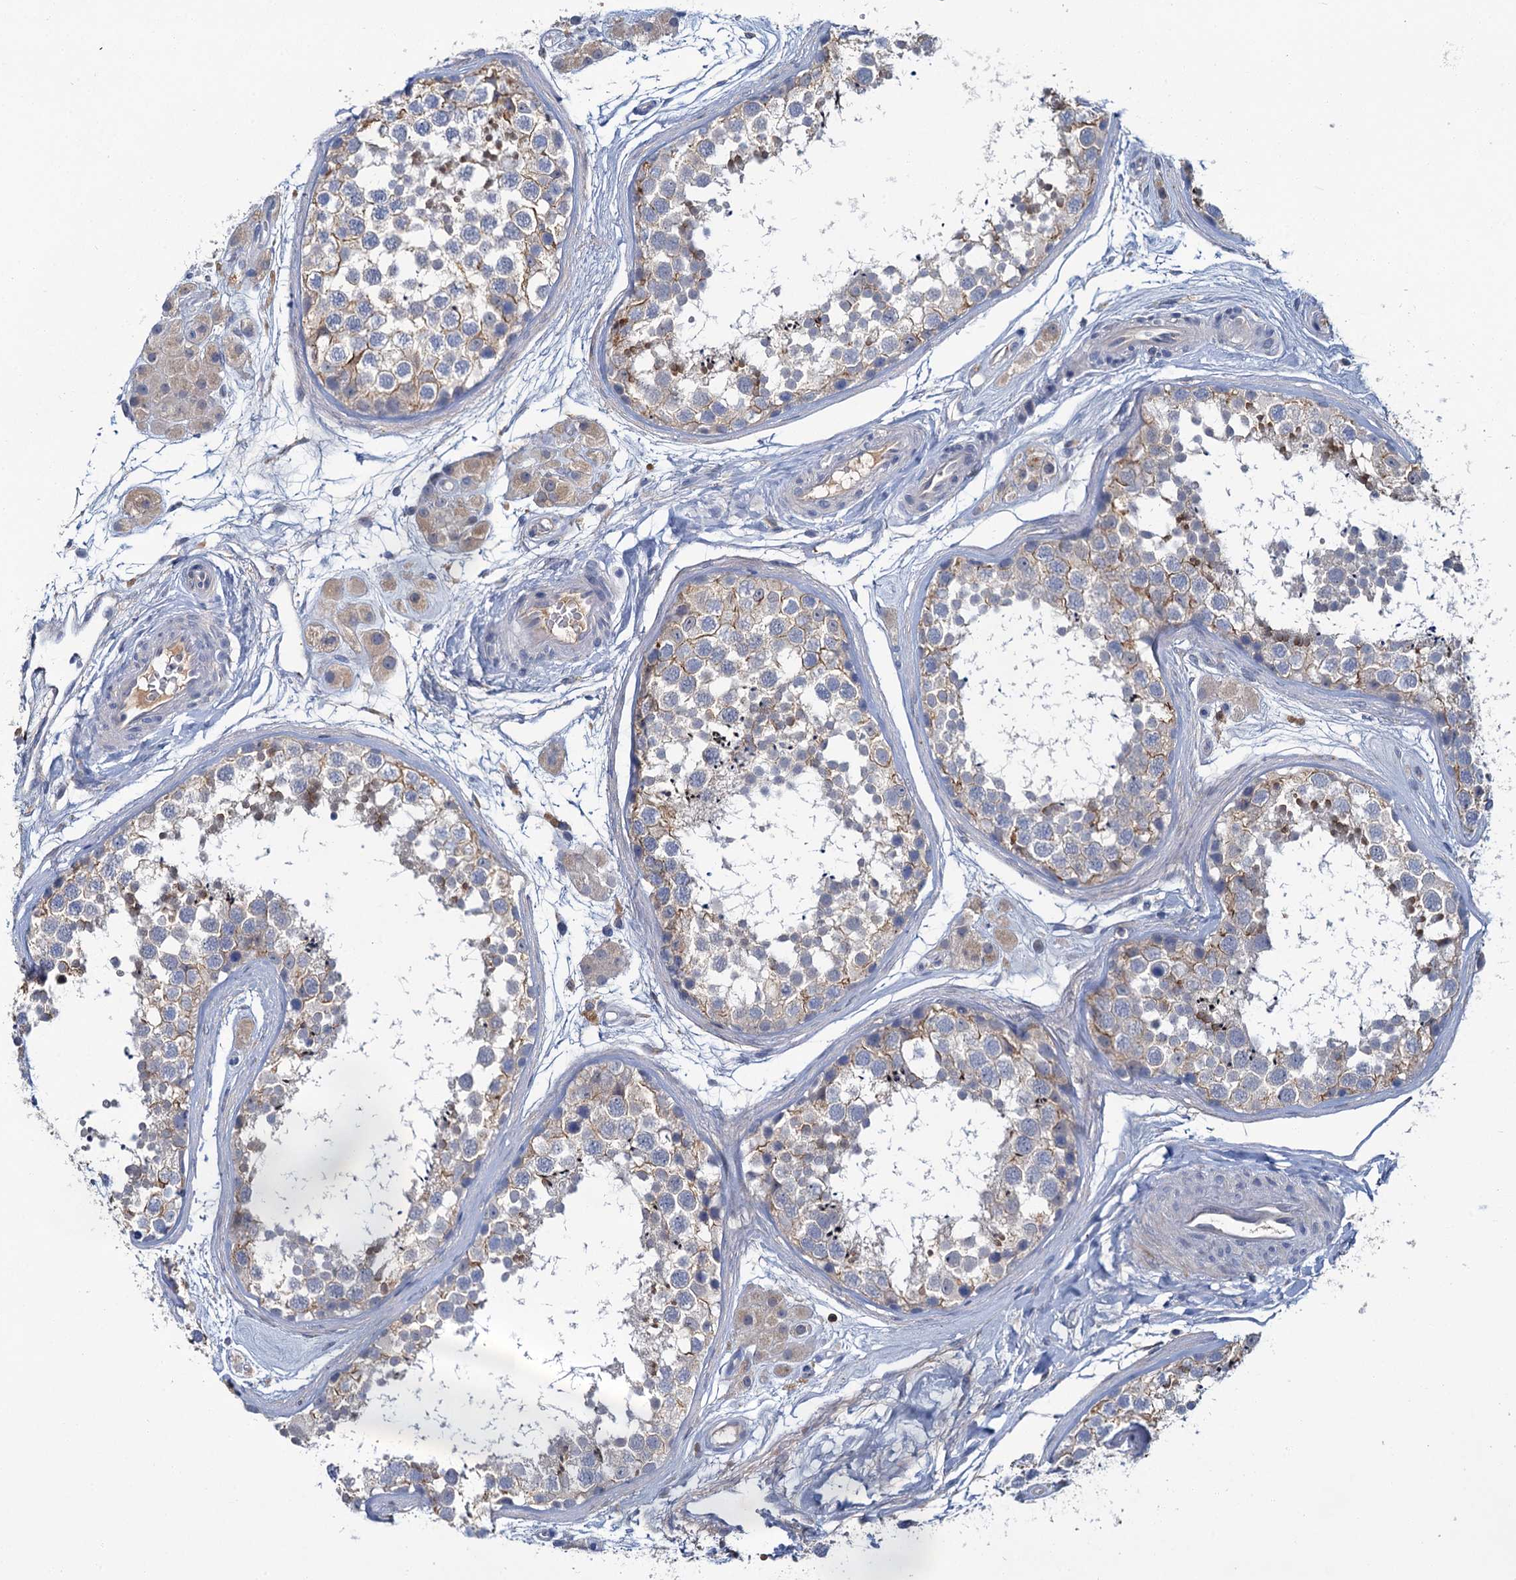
{"staining": {"intensity": "negative", "quantity": "none", "location": "none"}, "tissue": "testis", "cell_type": "Cells in seminiferous ducts", "image_type": "normal", "snomed": [{"axis": "morphology", "description": "Normal tissue, NOS"}, {"axis": "topography", "description": "Testis"}], "caption": "This is an immunohistochemistry (IHC) histopathology image of benign human testis. There is no expression in cells in seminiferous ducts.", "gene": "FGFR2", "patient": {"sex": "male", "age": 56}}